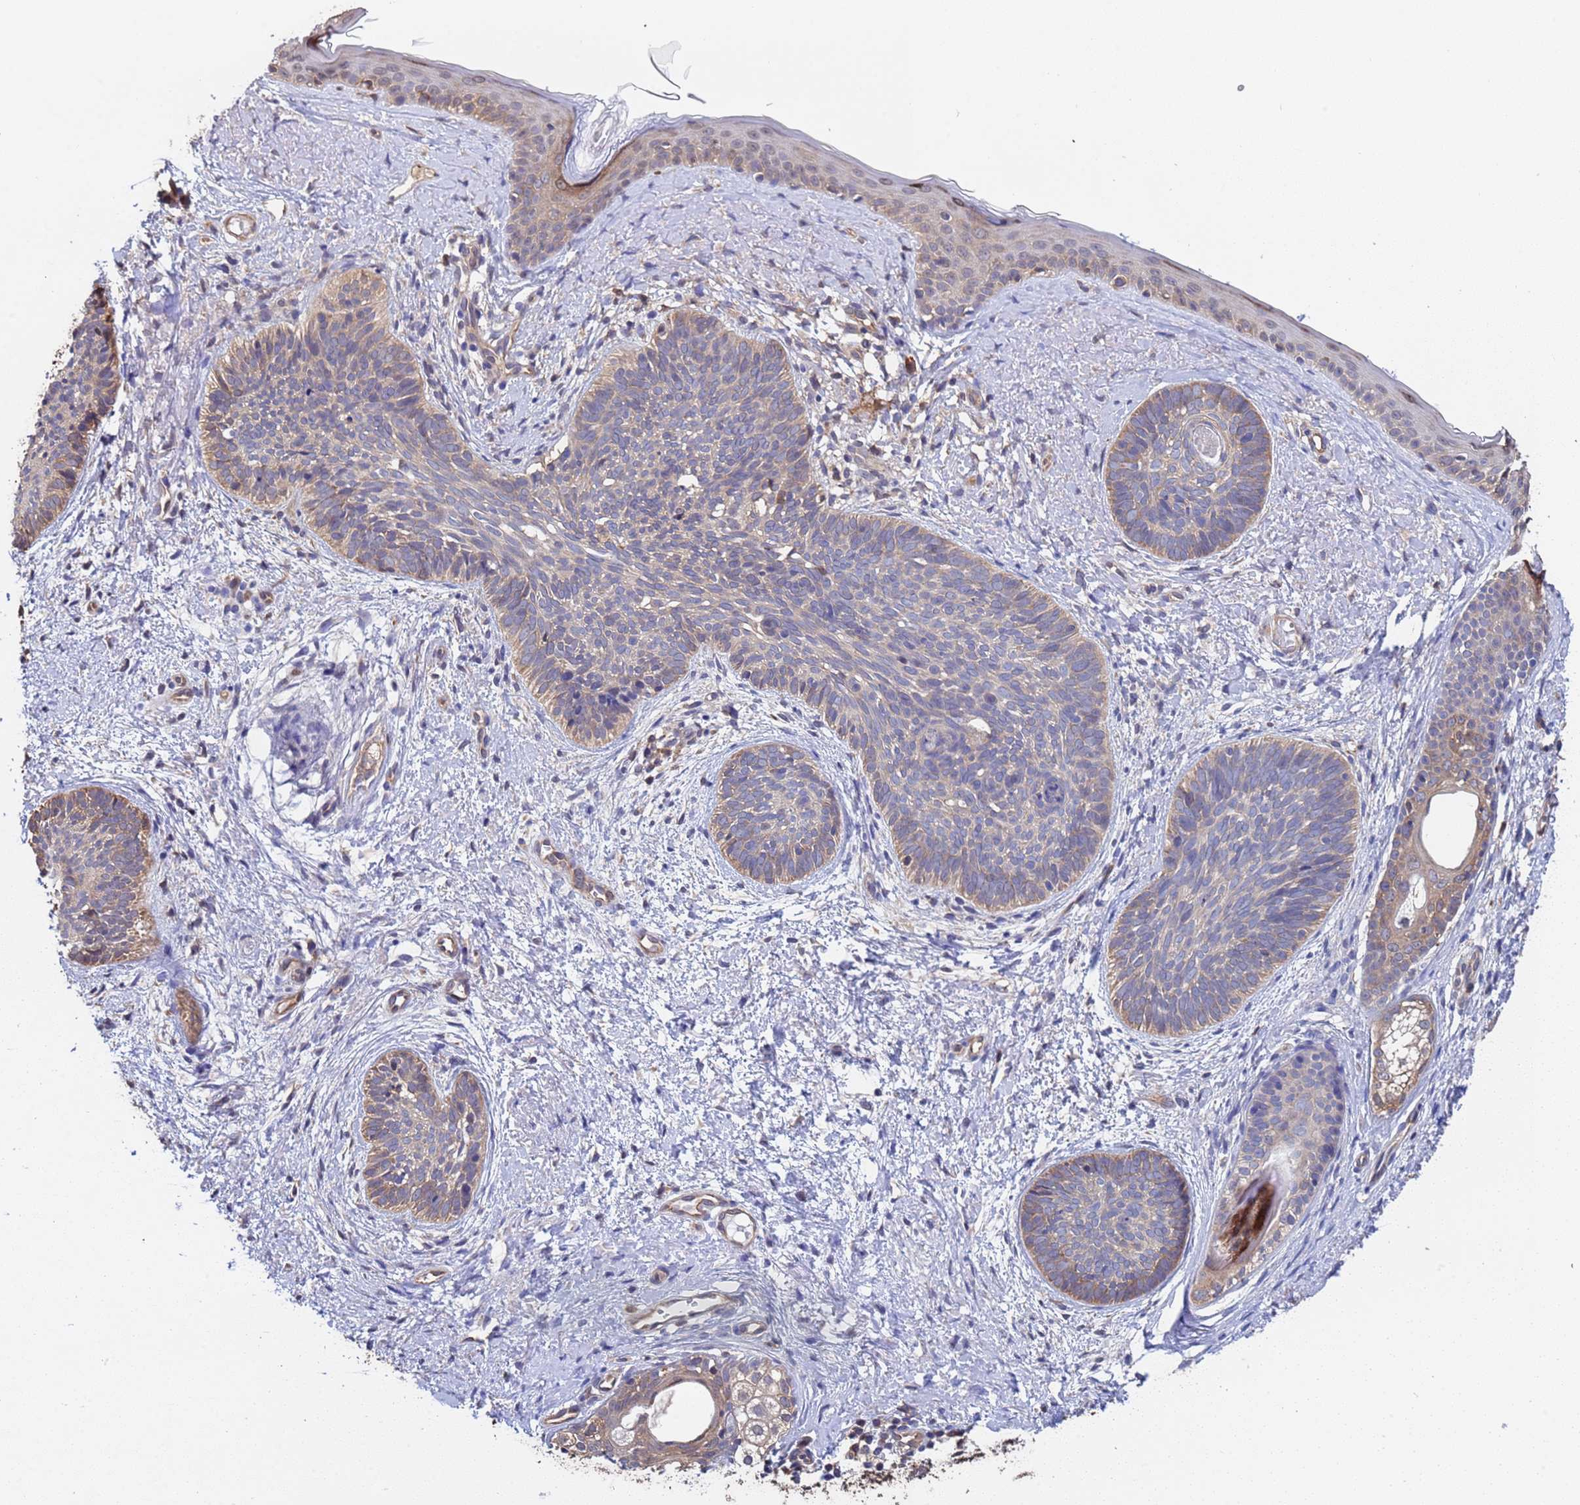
{"staining": {"intensity": "weak", "quantity": "25%-75%", "location": "cytoplasmic/membranous"}, "tissue": "skin cancer", "cell_type": "Tumor cells", "image_type": "cancer", "snomed": [{"axis": "morphology", "description": "Basal cell carcinoma"}, {"axis": "topography", "description": "Skin"}], "caption": "Immunohistochemistry (IHC) of skin cancer shows low levels of weak cytoplasmic/membranous staining in approximately 25%-75% of tumor cells.", "gene": "FAM25A", "patient": {"sex": "female", "age": 81}}